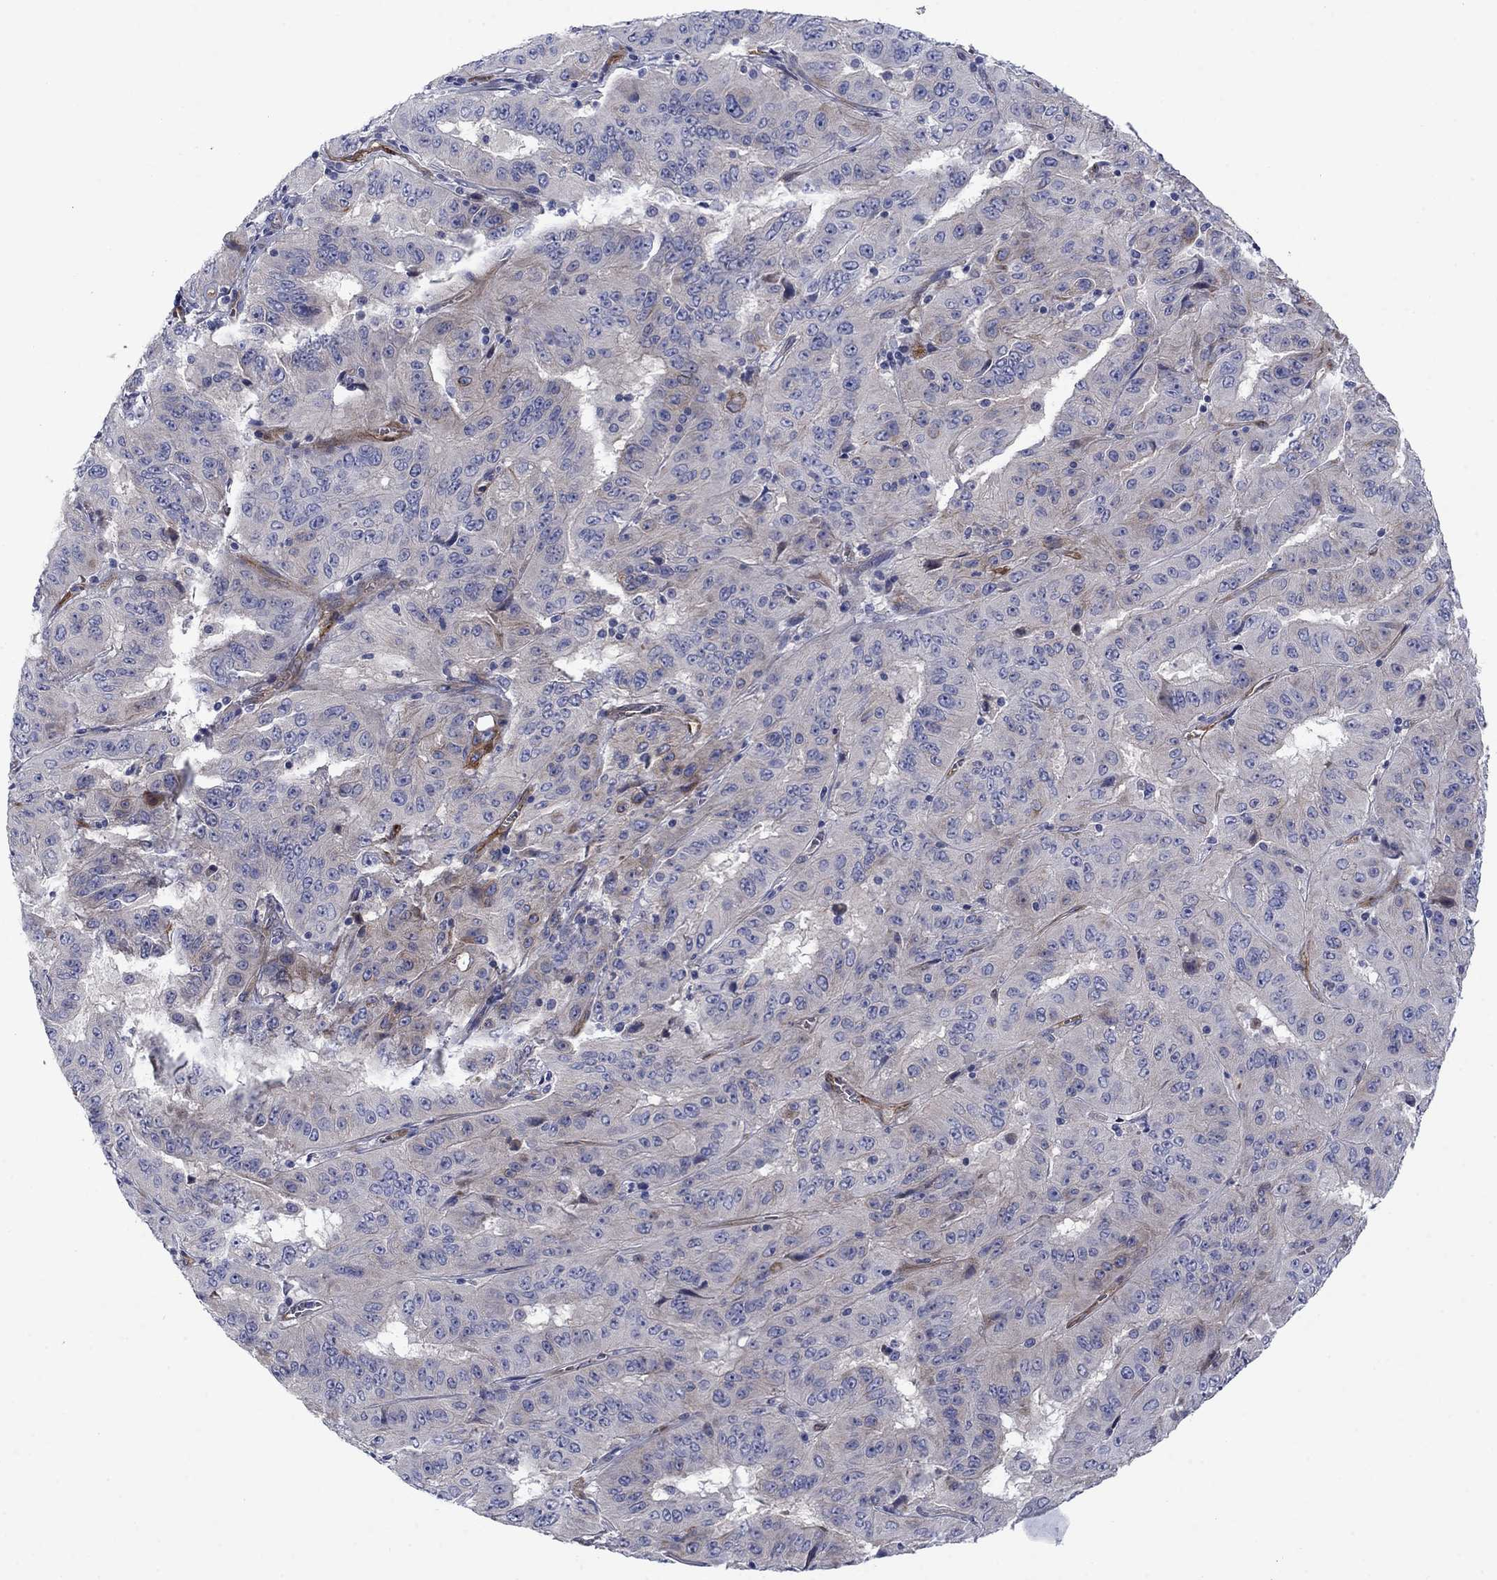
{"staining": {"intensity": "weak", "quantity": "25%-75%", "location": "cytoplasmic/membranous"}, "tissue": "pancreatic cancer", "cell_type": "Tumor cells", "image_type": "cancer", "snomed": [{"axis": "morphology", "description": "Adenocarcinoma, NOS"}, {"axis": "topography", "description": "Pancreas"}], "caption": "Immunohistochemistry photomicrograph of pancreatic cancer (adenocarcinoma) stained for a protein (brown), which displays low levels of weak cytoplasmic/membranous positivity in about 25%-75% of tumor cells.", "gene": "FXR1", "patient": {"sex": "male", "age": 63}}